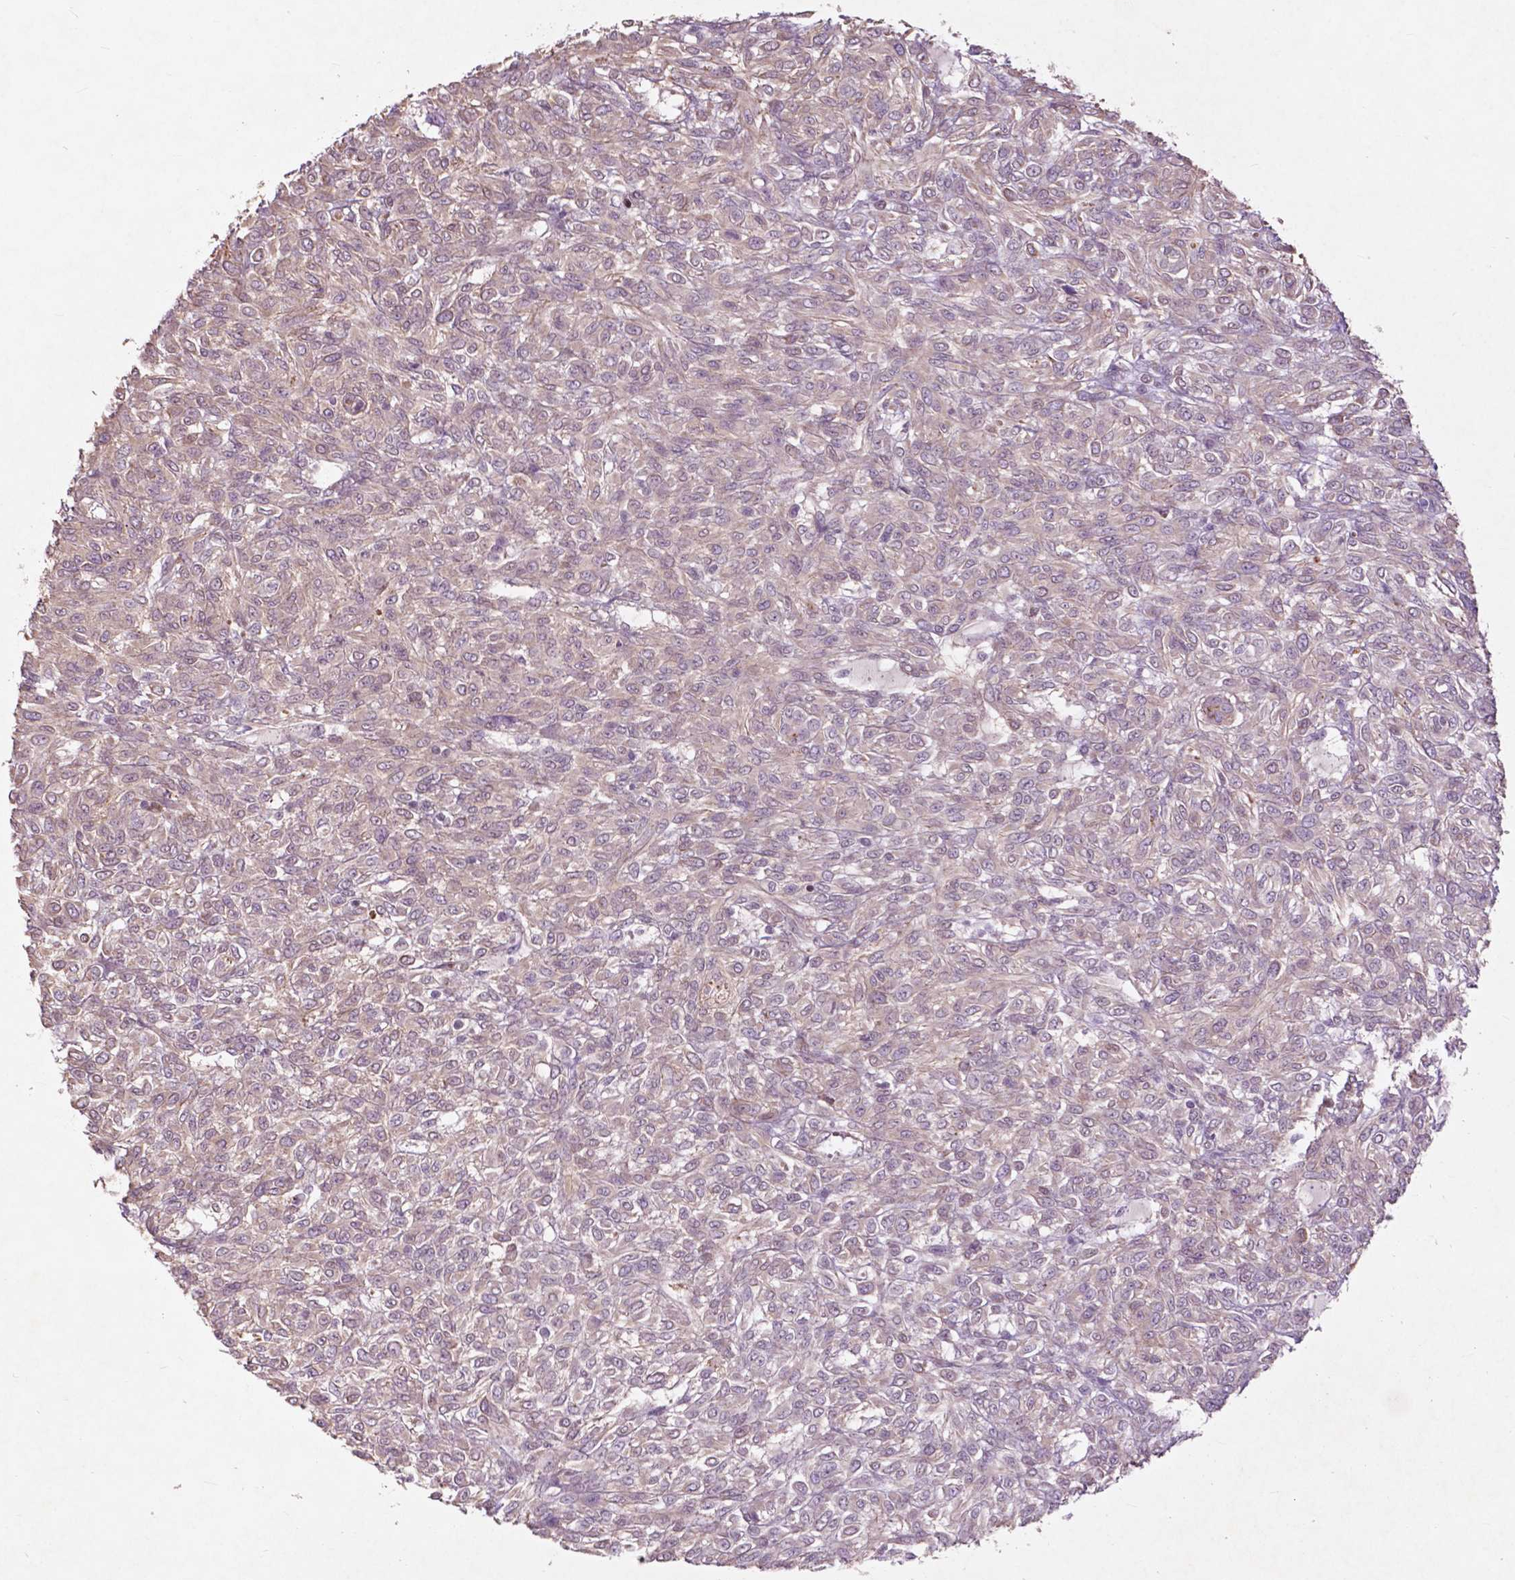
{"staining": {"intensity": "negative", "quantity": "none", "location": "none"}, "tissue": "renal cancer", "cell_type": "Tumor cells", "image_type": "cancer", "snomed": [{"axis": "morphology", "description": "Adenocarcinoma, NOS"}, {"axis": "topography", "description": "Kidney"}], "caption": "This is an IHC micrograph of adenocarcinoma (renal). There is no expression in tumor cells.", "gene": "RFPL4B", "patient": {"sex": "male", "age": 58}}